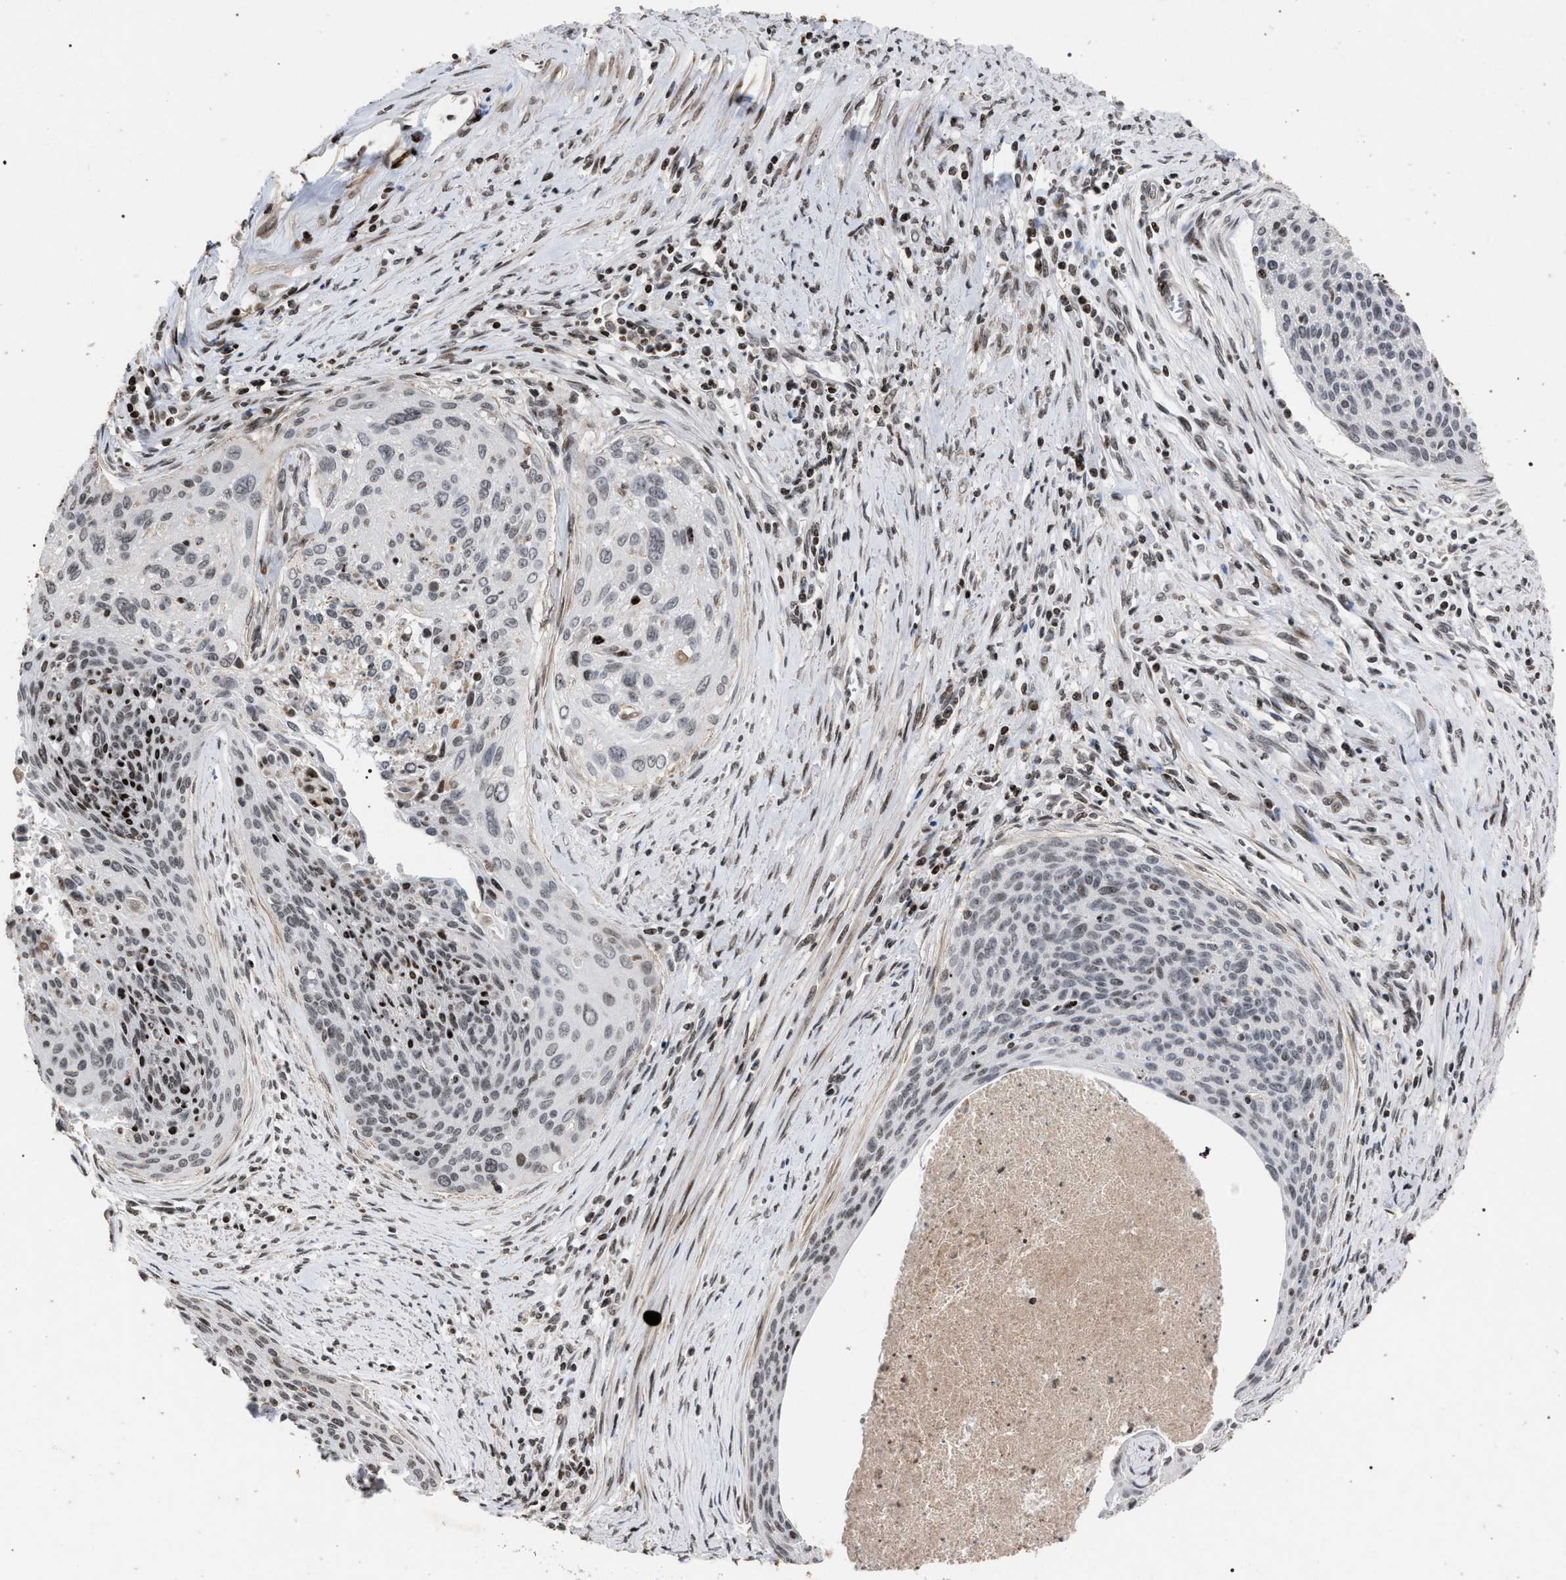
{"staining": {"intensity": "weak", "quantity": "<25%", "location": "nuclear"}, "tissue": "cervical cancer", "cell_type": "Tumor cells", "image_type": "cancer", "snomed": [{"axis": "morphology", "description": "Squamous cell carcinoma, NOS"}, {"axis": "topography", "description": "Cervix"}], "caption": "An IHC photomicrograph of cervical cancer is shown. There is no staining in tumor cells of cervical cancer.", "gene": "FOXD3", "patient": {"sex": "female", "age": 55}}